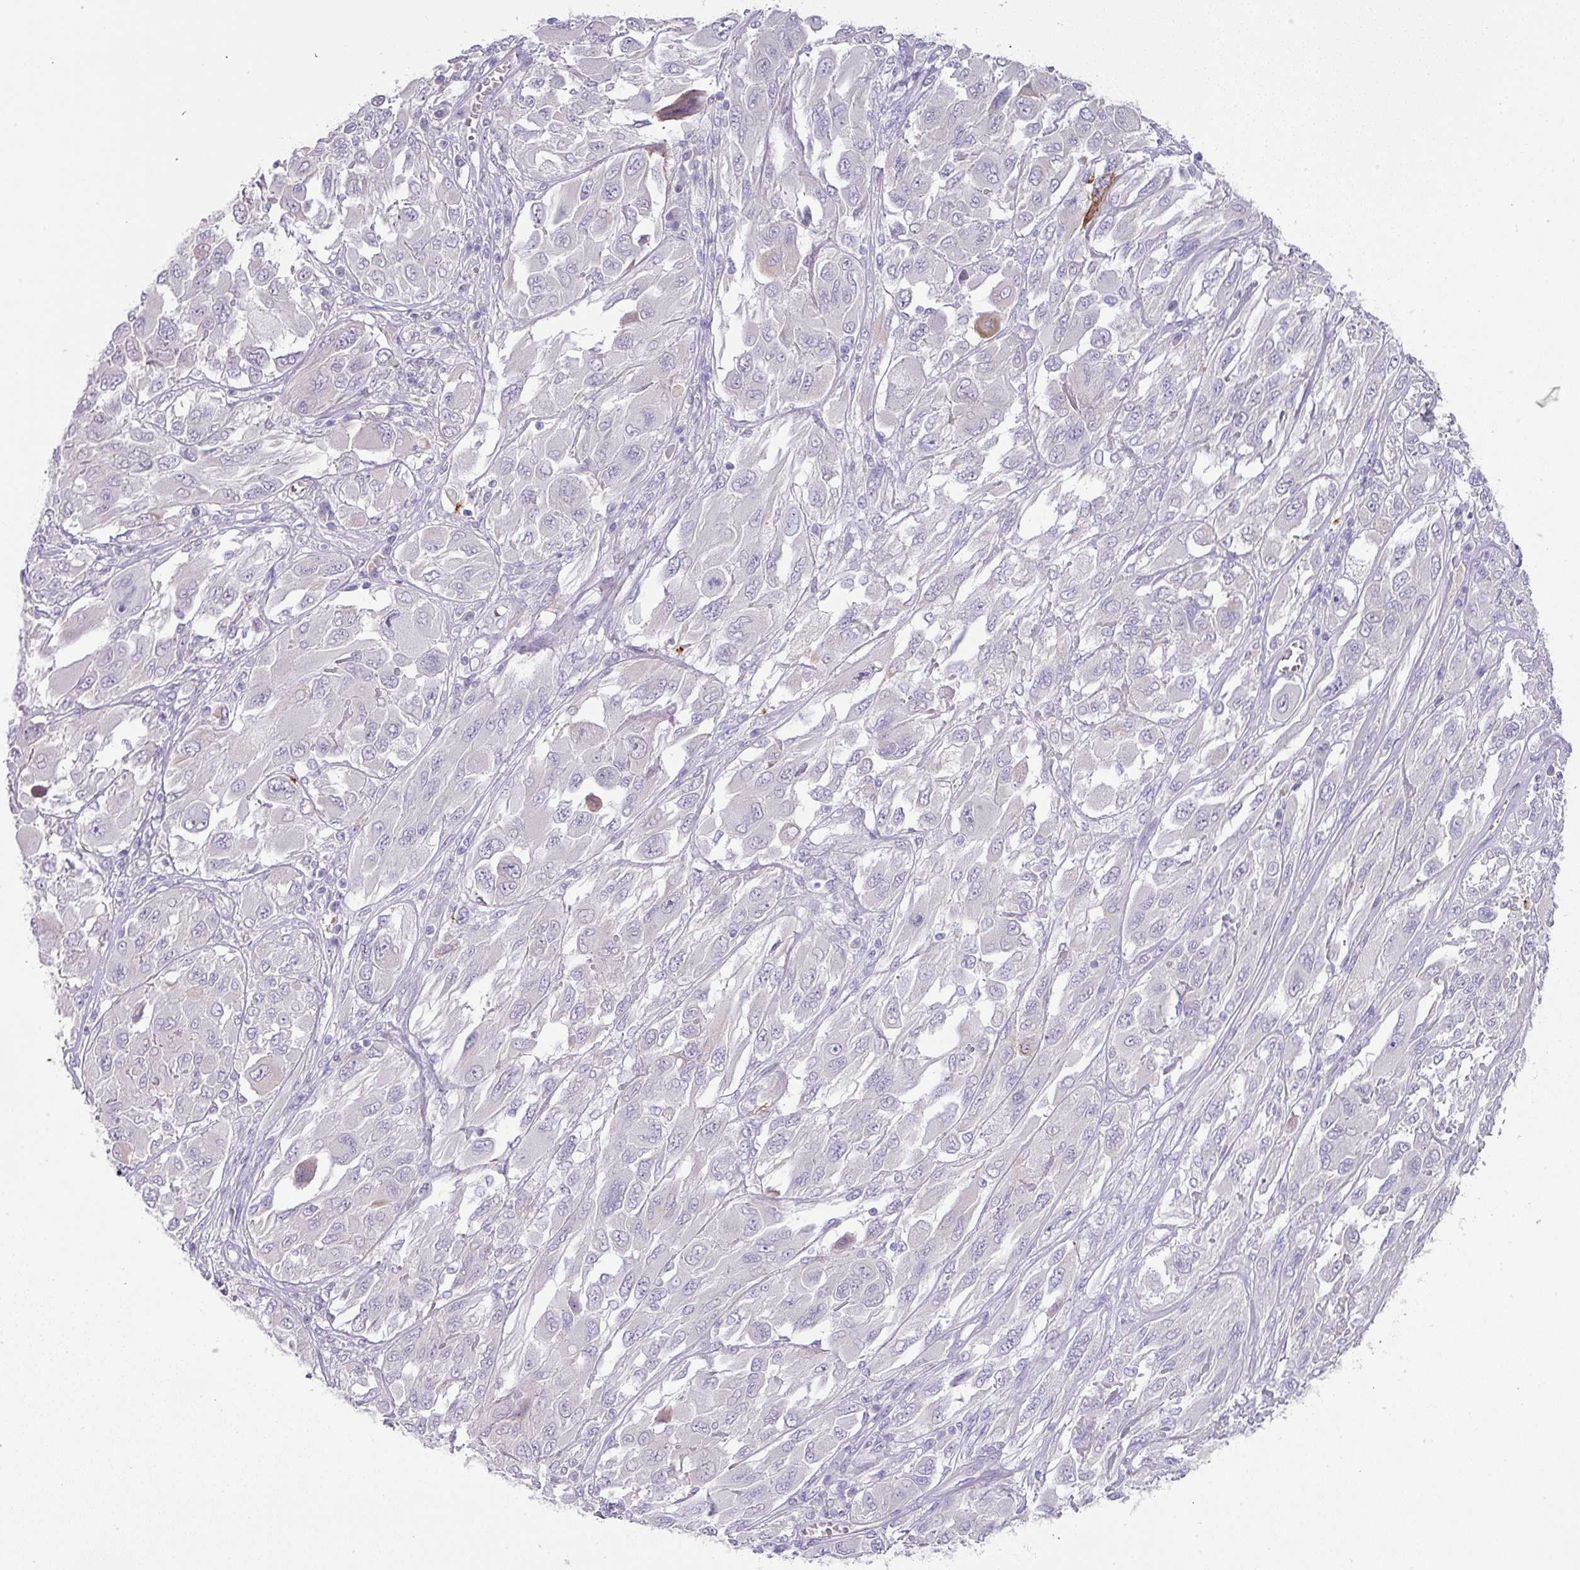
{"staining": {"intensity": "negative", "quantity": "none", "location": "none"}, "tissue": "melanoma", "cell_type": "Tumor cells", "image_type": "cancer", "snomed": [{"axis": "morphology", "description": "Malignant melanoma, NOS"}, {"axis": "topography", "description": "Skin"}], "caption": "Immunohistochemistry of melanoma demonstrates no positivity in tumor cells.", "gene": "FGF17", "patient": {"sex": "female", "age": 91}}